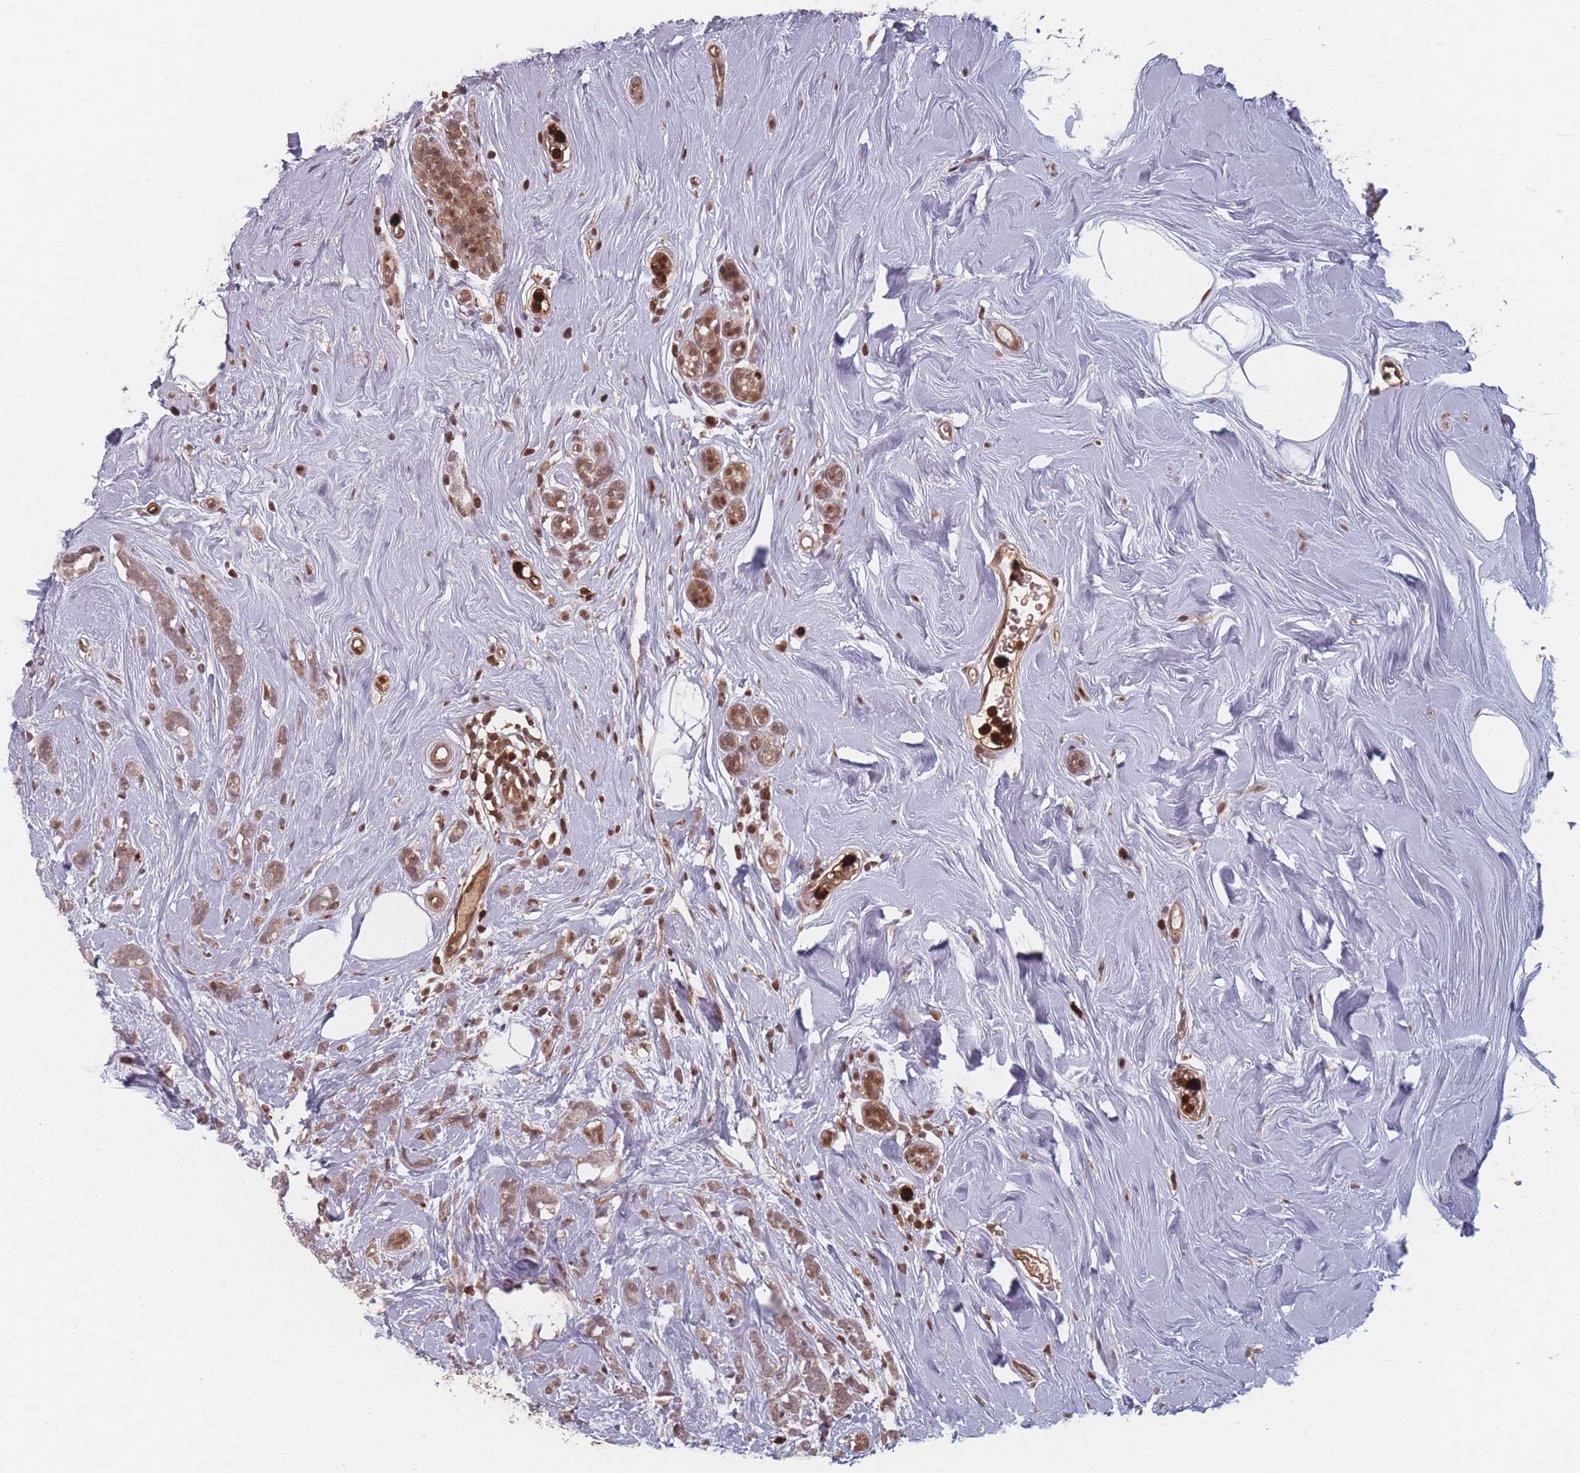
{"staining": {"intensity": "weak", "quantity": ">75%", "location": "cytoplasmic/membranous,nuclear"}, "tissue": "breast cancer", "cell_type": "Tumor cells", "image_type": "cancer", "snomed": [{"axis": "morphology", "description": "Lobular carcinoma"}, {"axis": "topography", "description": "Breast"}], "caption": "The image shows a brown stain indicating the presence of a protein in the cytoplasmic/membranous and nuclear of tumor cells in breast cancer (lobular carcinoma).", "gene": "WDR55", "patient": {"sex": "female", "age": 58}}